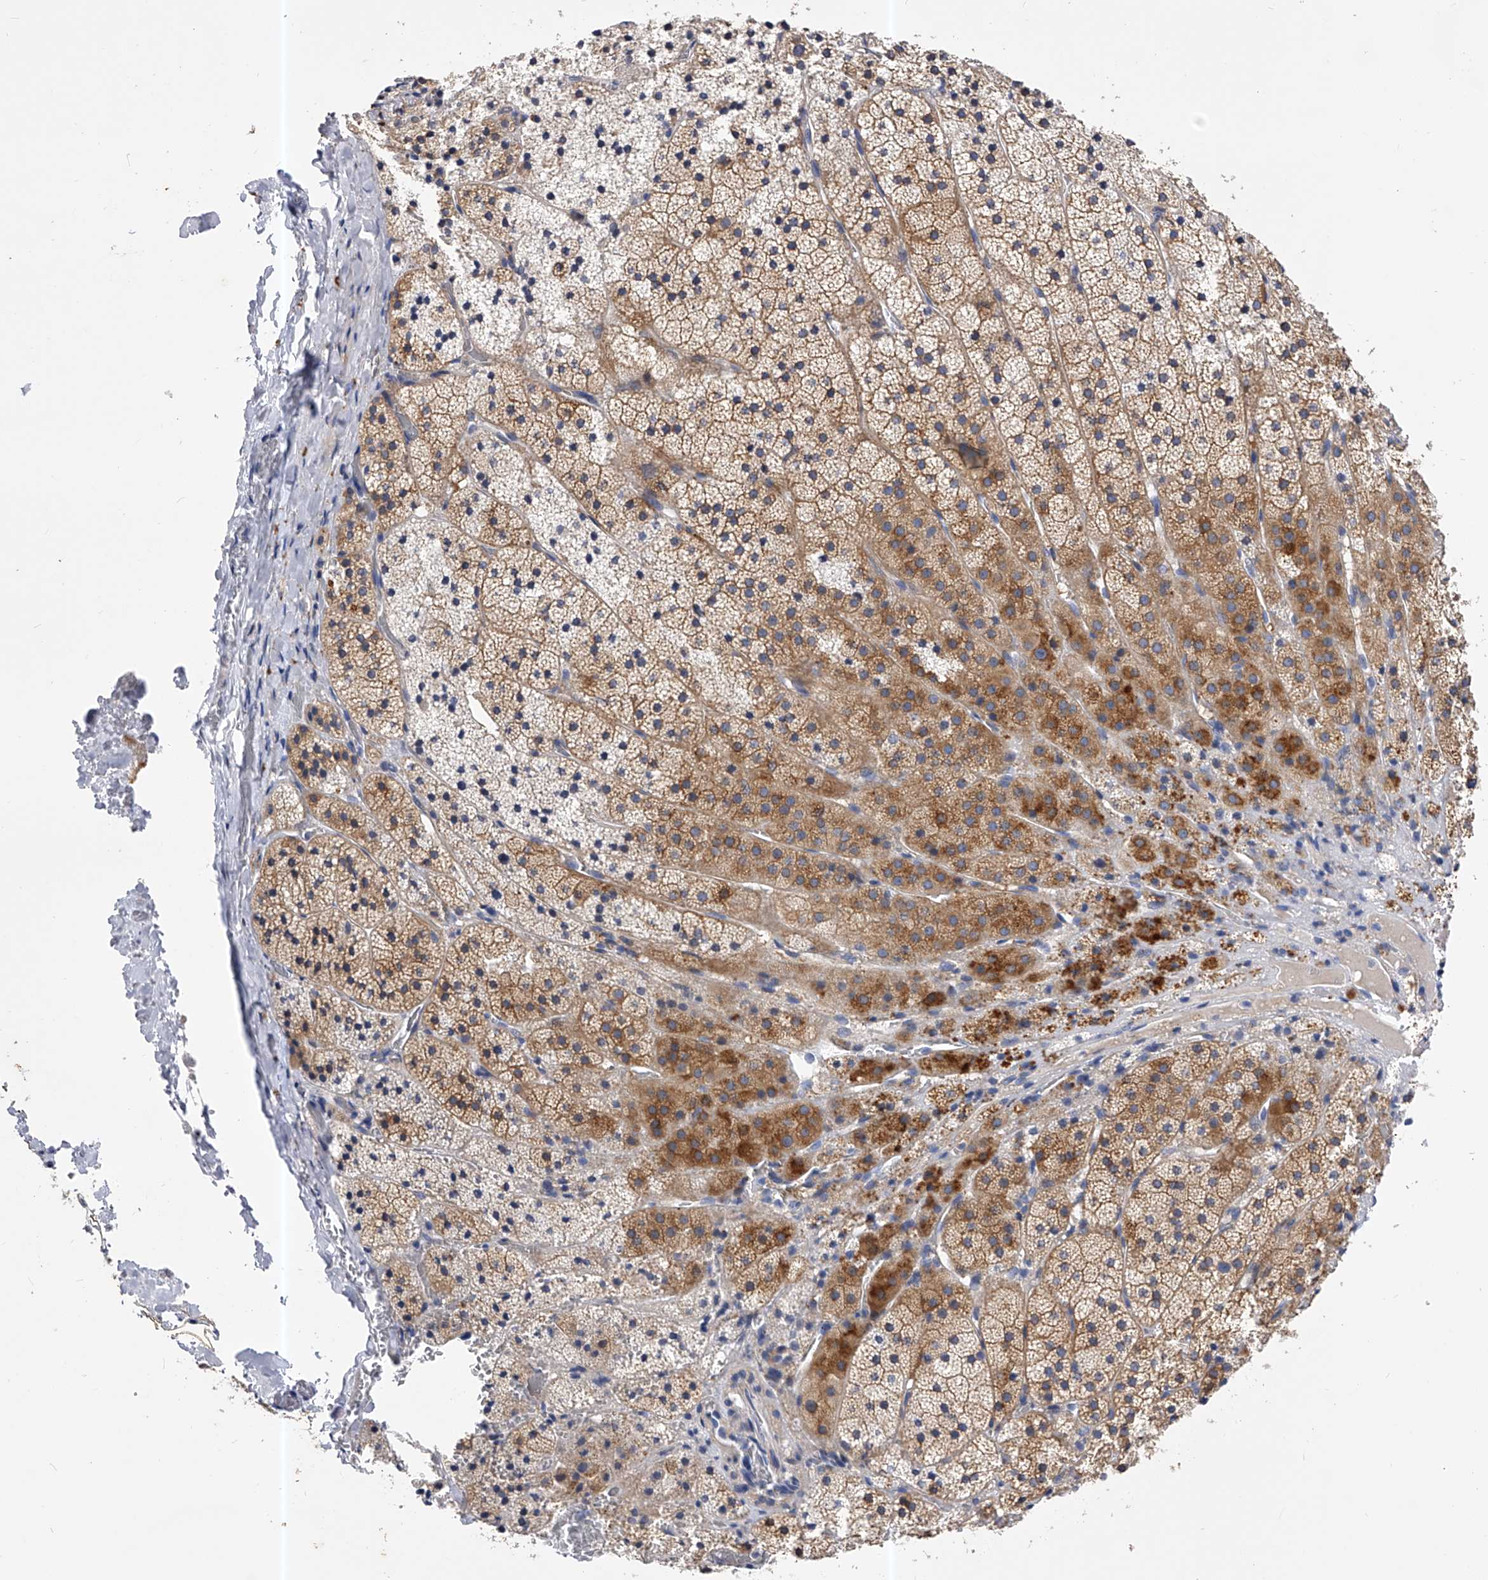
{"staining": {"intensity": "moderate", "quantity": ">75%", "location": "cytoplasmic/membranous"}, "tissue": "adrenal gland", "cell_type": "Glandular cells", "image_type": "normal", "snomed": [{"axis": "morphology", "description": "Normal tissue, NOS"}, {"axis": "topography", "description": "Adrenal gland"}], "caption": "Protein analysis of normal adrenal gland reveals moderate cytoplasmic/membranous positivity in about >75% of glandular cells. The staining is performed using DAB (3,3'-diaminobenzidine) brown chromogen to label protein expression. The nuclei are counter-stained blue using hematoxylin.", "gene": "PPP5C", "patient": {"sex": "female", "age": 44}}